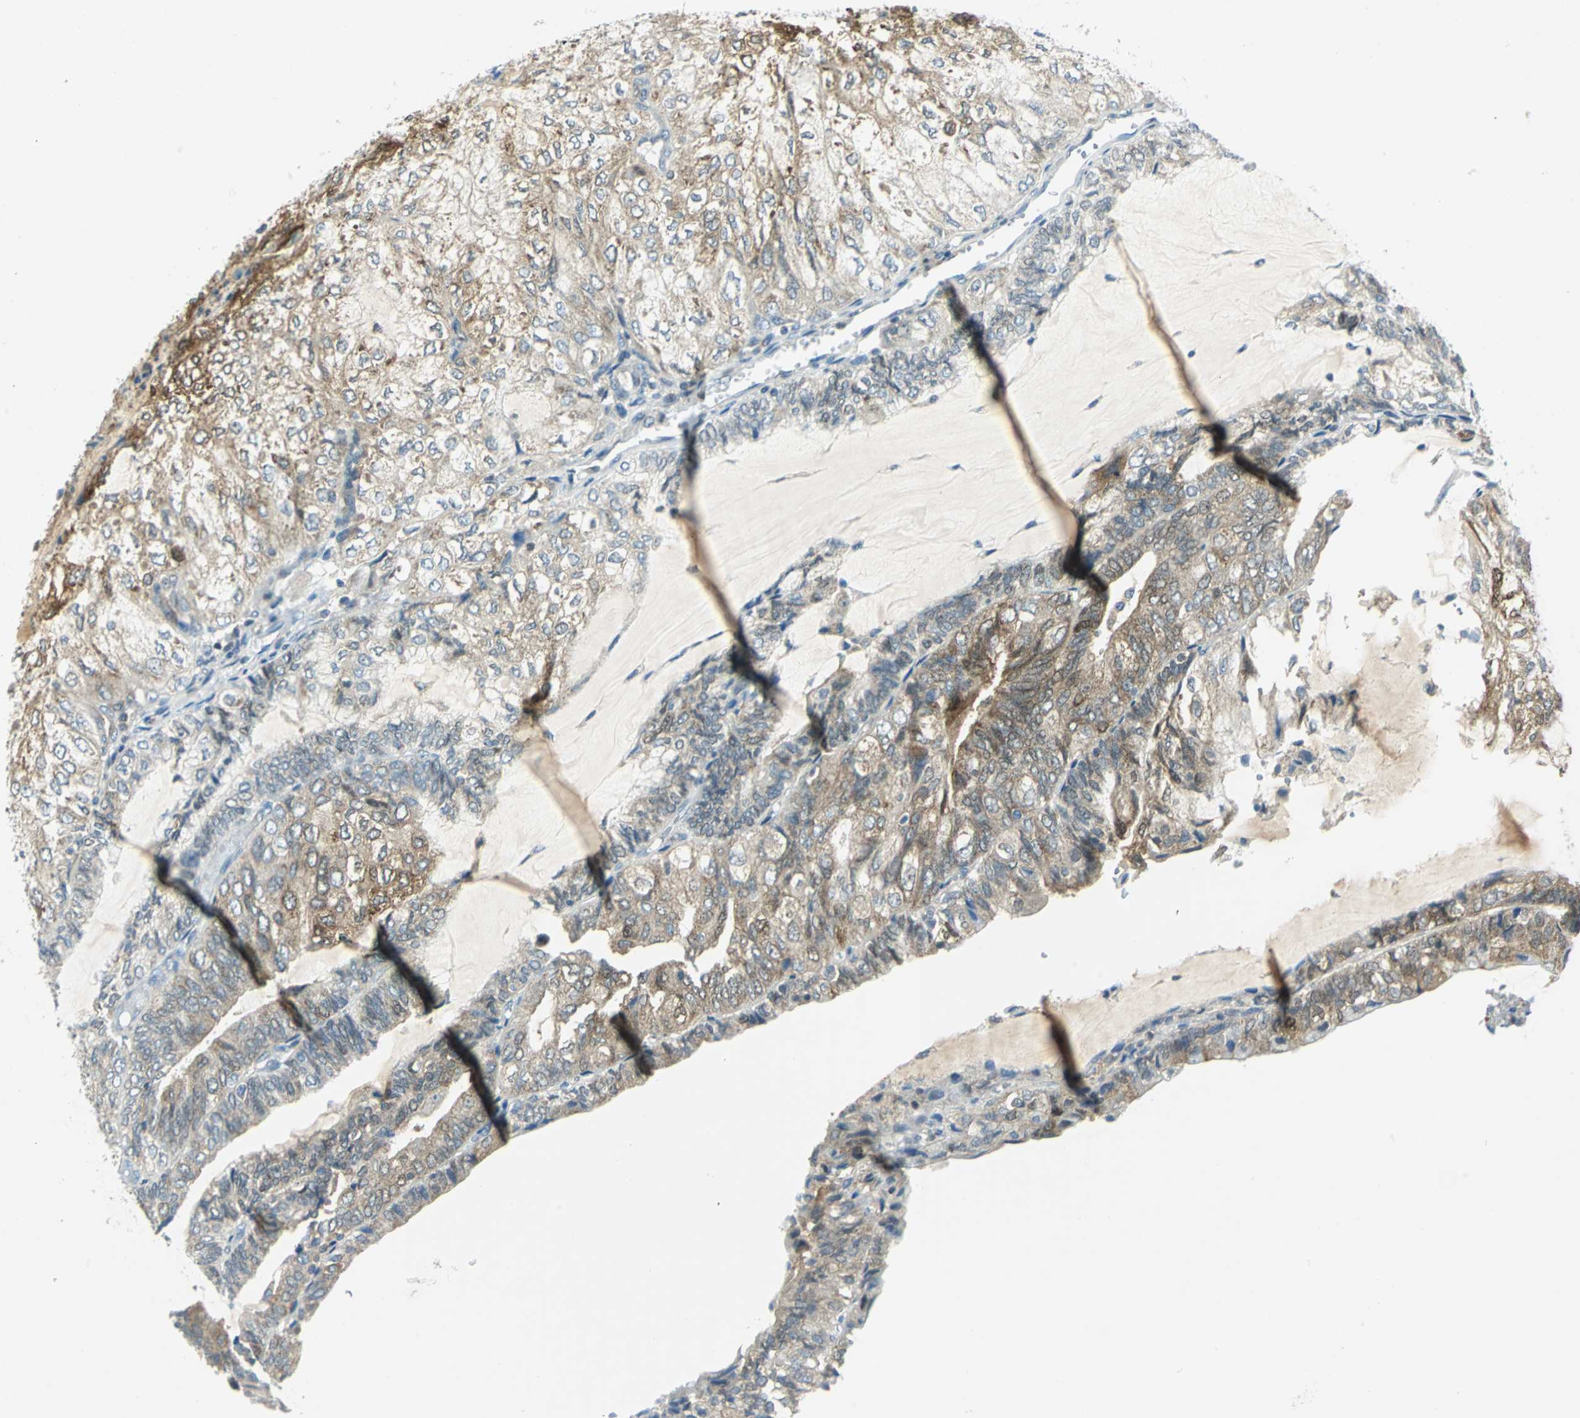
{"staining": {"intensity": "strong", "quantity": "<25%", "location": "cytoplasmic/membranous"}, "tissue": "endometrial cancer", "cell_type": "Tumor cells", "image_type": "cancer", "snomed": [{"axis": "morphology", "description": "Adenocarcinoma, NOS"}, {"axis": "topography", "description": "Endometrium"}], "caption": "Strong cytoplasmic/membranous positivity is appreciated in approximately <25% of tumor cells in endometrial cancer.", "gene": "ALDOA", "patient": {"sex": "female", "age": 81}}